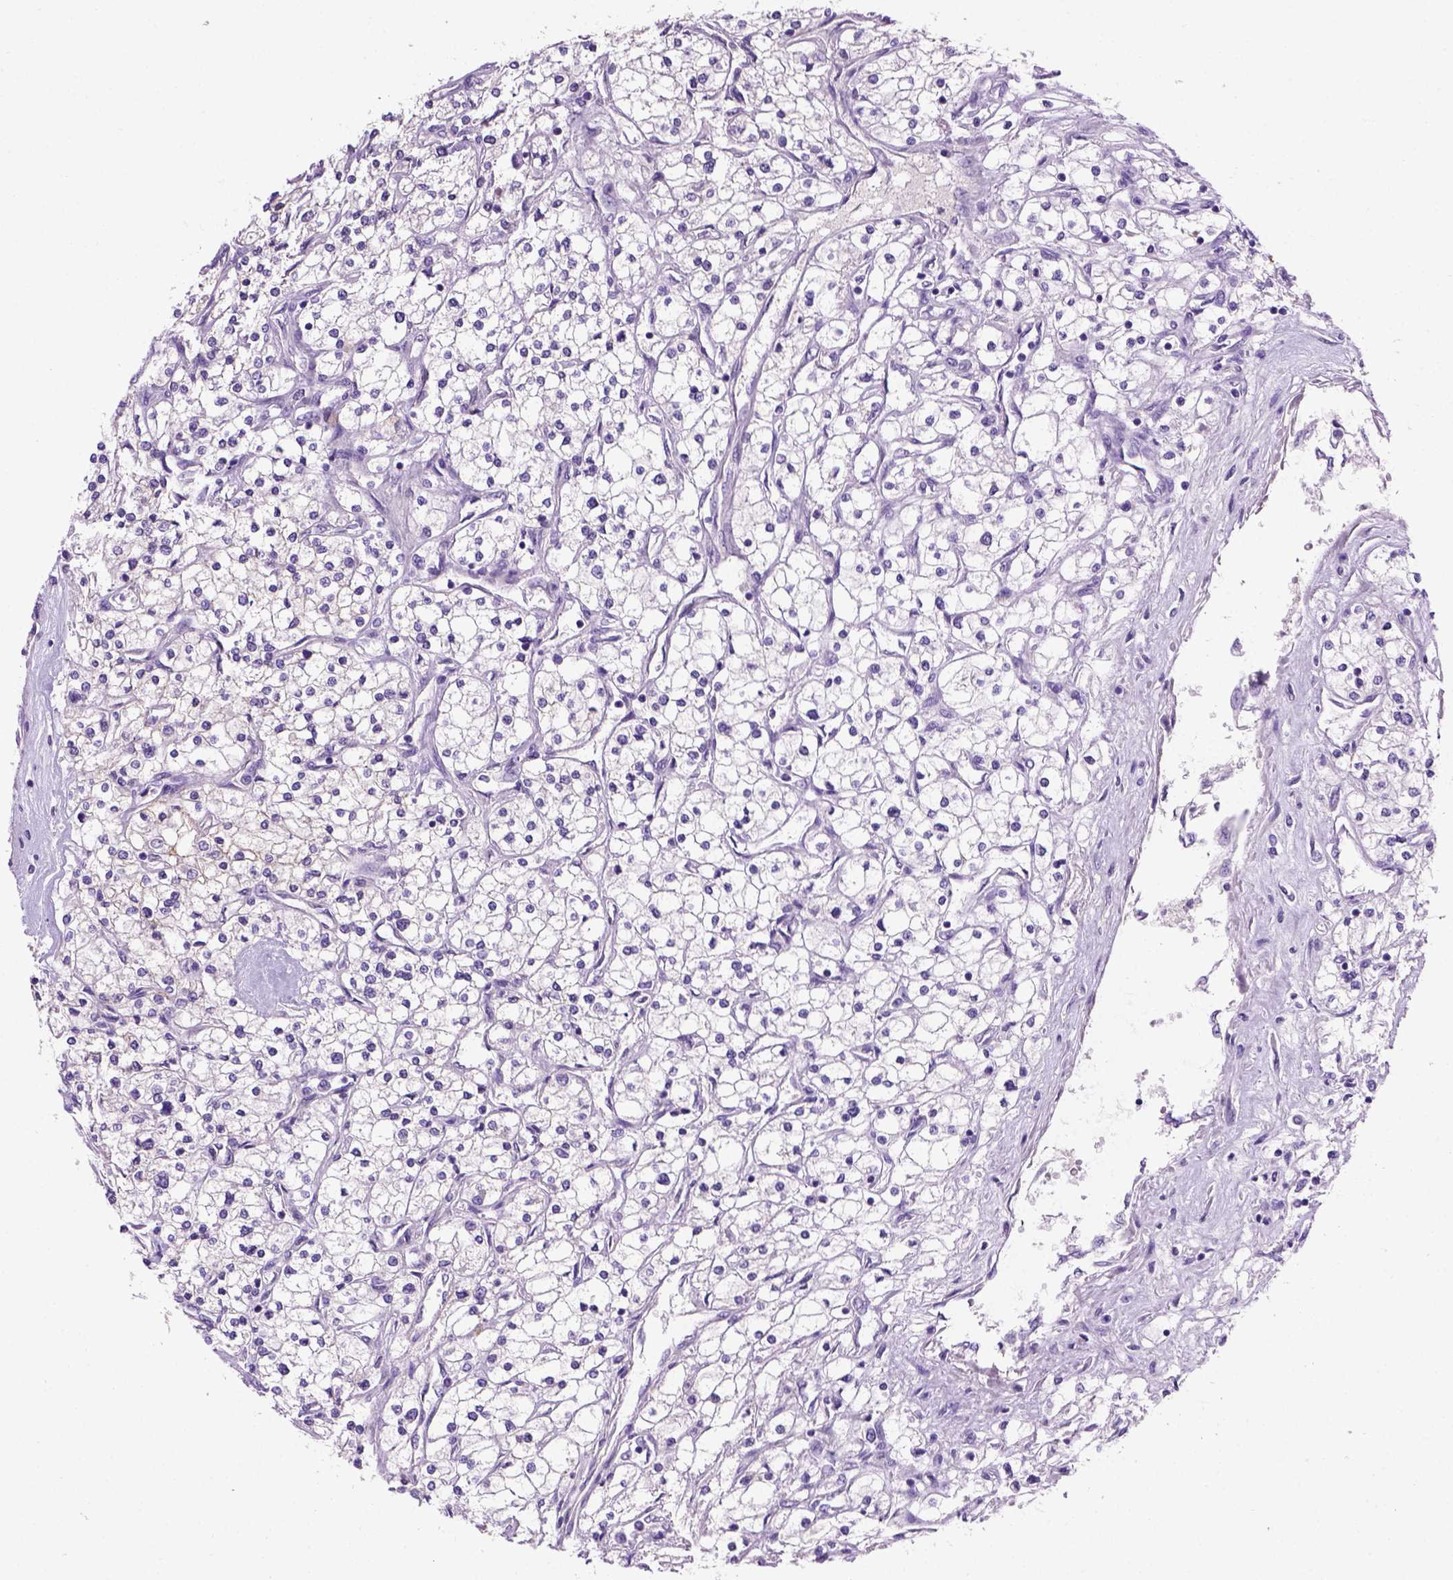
{"staining": {"intensity": "negative", "quantity": "none", "location": "none"}, "tissue": "renal cancer", "cell_type": "Tumor cells", "image_type": "cancer", "snomed": [{"axis": "morphology", "description": "Adenocarcinoma, NOS"}, {"axis": "topography", "description": "Kidney"}], "caption": "Immunohistochemistry (IHC) of adenocarcinoma (renal) shows no positivity in tumor cells.", "gene": "CDH1", "patient": {"sex": "male", "age": 80}}